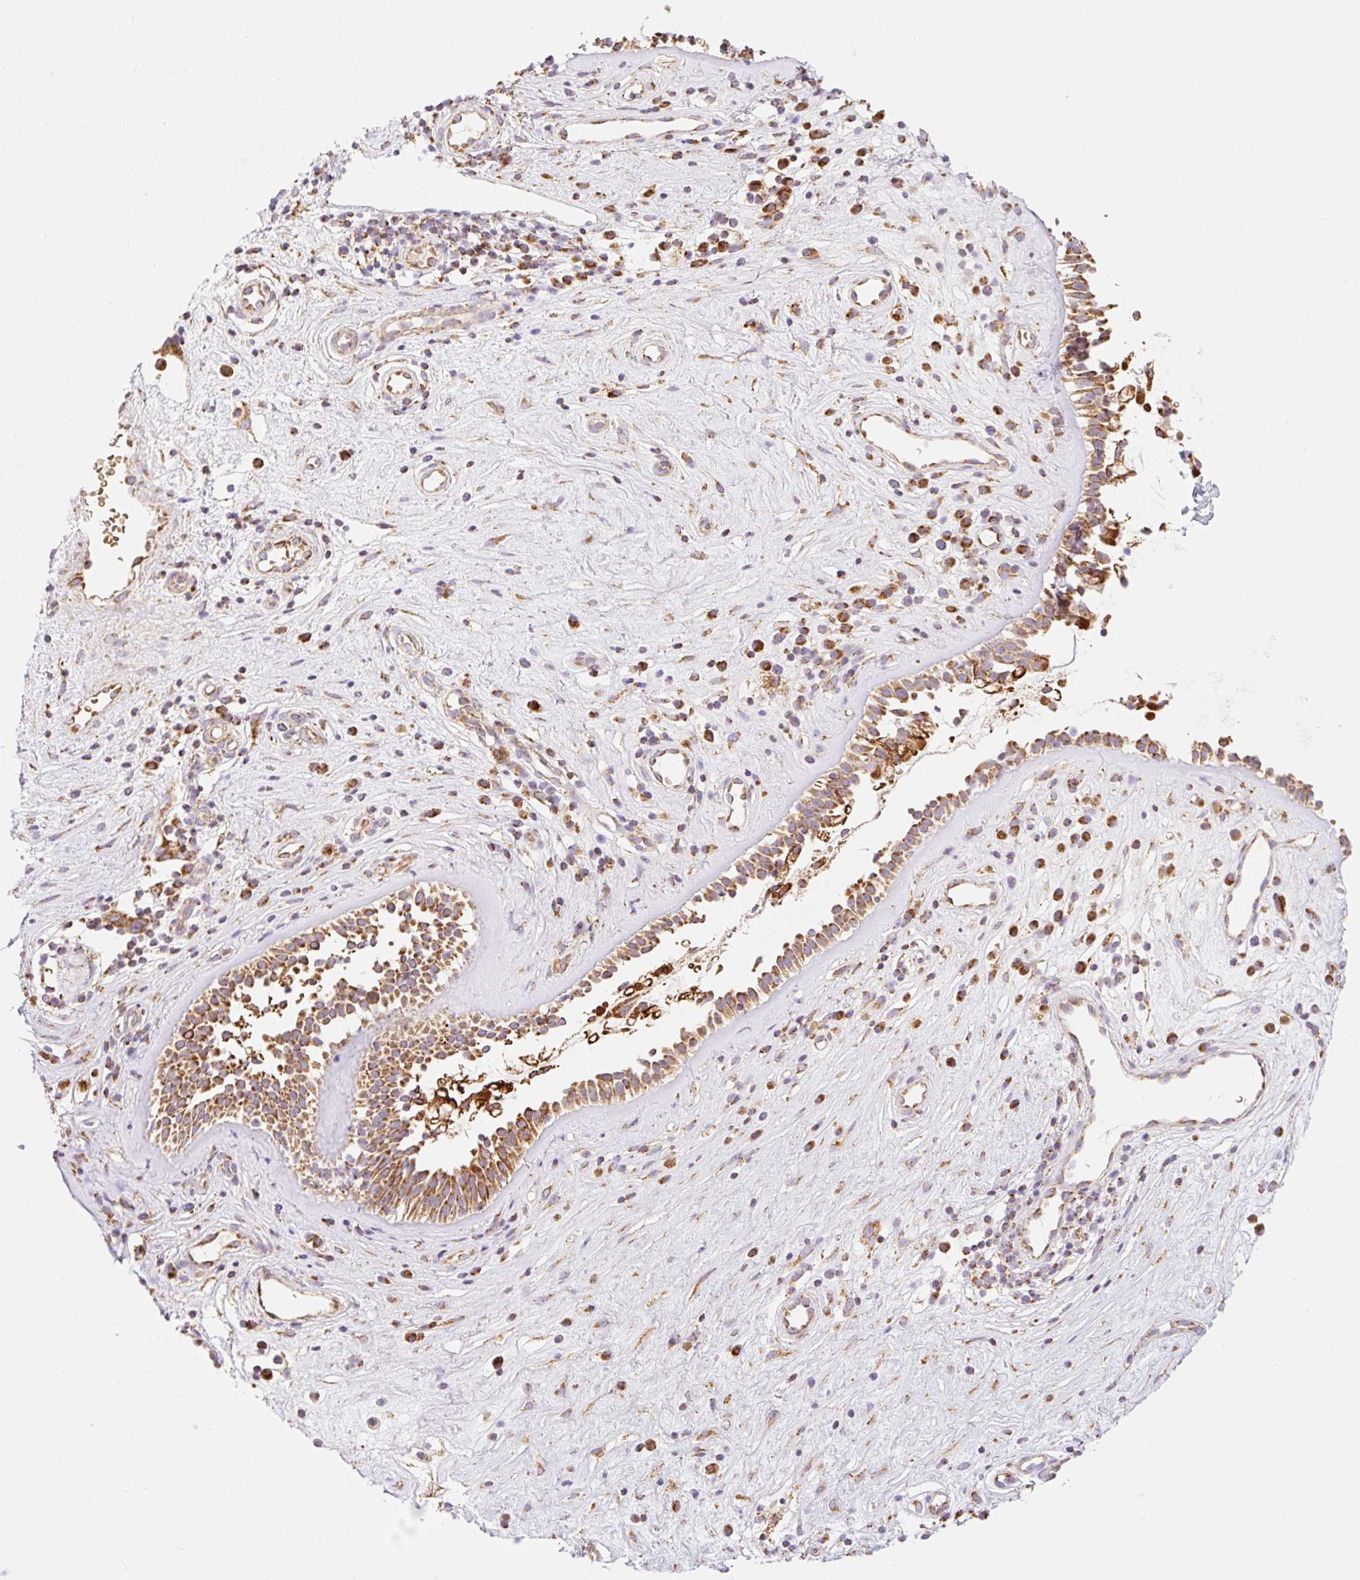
{"staining": {"intensity": "strong", "quantity": ">75%", "location": "cytoplasmic/membranous"}, "tissue": "nasopharynx", "cell_type": "Respiratory epithelial cells", "image_type": "normal", "snomed": [{"axis": "morphology", "description": "Normal tissue, NOS"}, {"axis": "topography", "description": "Nasopharynx"}], "caption": "Protein staining by immunohistochemistry (IHC) reveals strong cytoplasmic/membranous expression in about >75% of respiratory epithelial cells in benign nasopharynx. The protein is shown in brown color, while the nuclei are stained blue.", "gene": "GOSR2", "patient": {"sex": "male", "age": 32}}